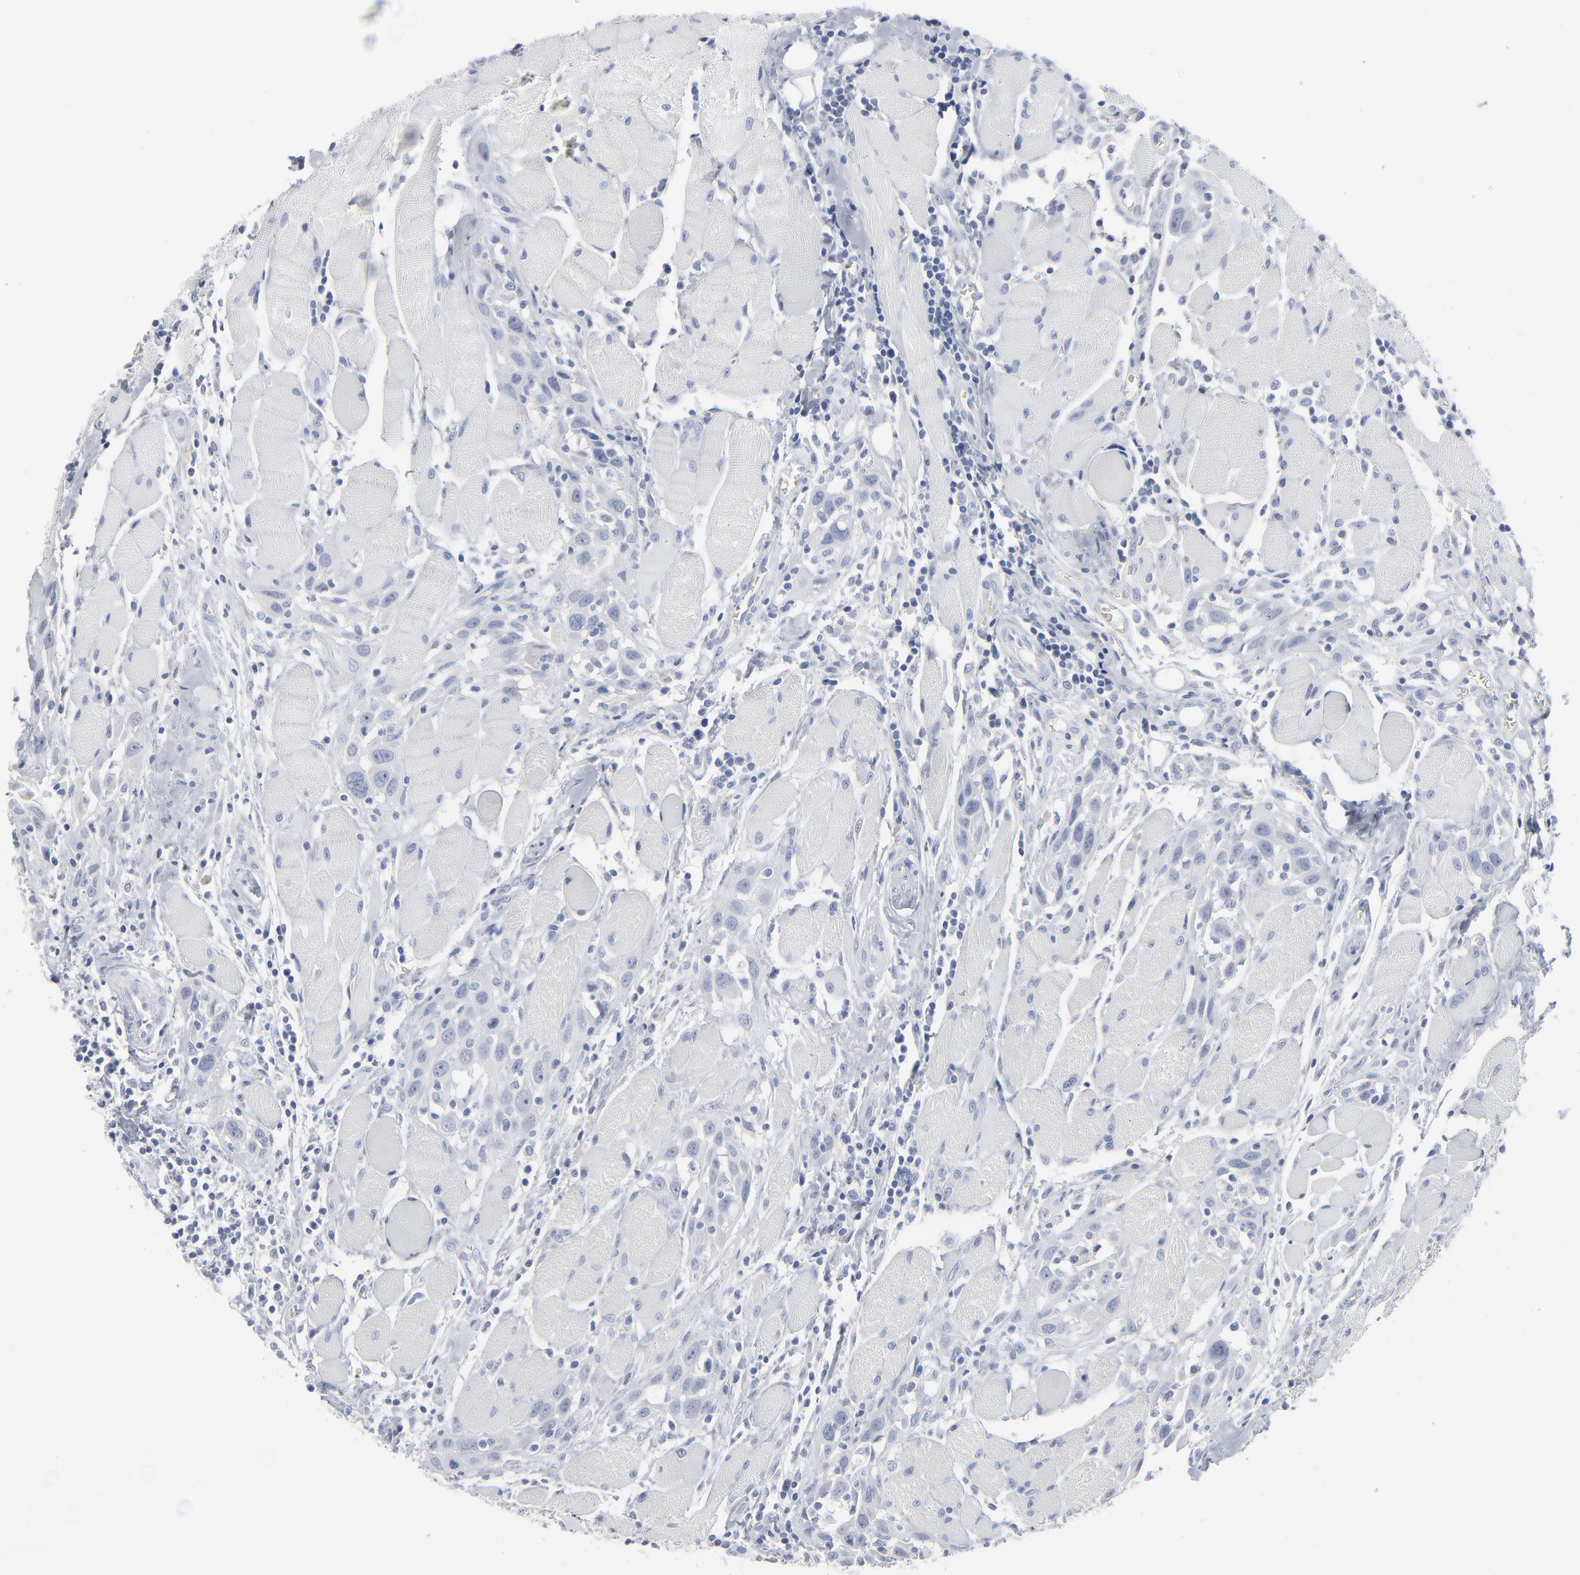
{"staining": {"intensity": "negative", "quantity": "none", "location": "none"}, "tissue": "head and neck cancer", "cell_type": "Tumor cells", "image_type": "cancer", "snomed": [{"axis": "morphology", "description": "Squamous cell carcinoma, NOS"}, {"axis": "topography", "description": "Oral tissue"}, {"axis": "topography", "description": "Head-Neck"}], "caption": "High power microscopy micrograph of an IHC photomicrograph of head and neck cancer (squamous cell carcinoma), revealing no significant staining in tumor cells.", "gene": "PAGE1", "patient": {"sex": "female", "age": 50}}